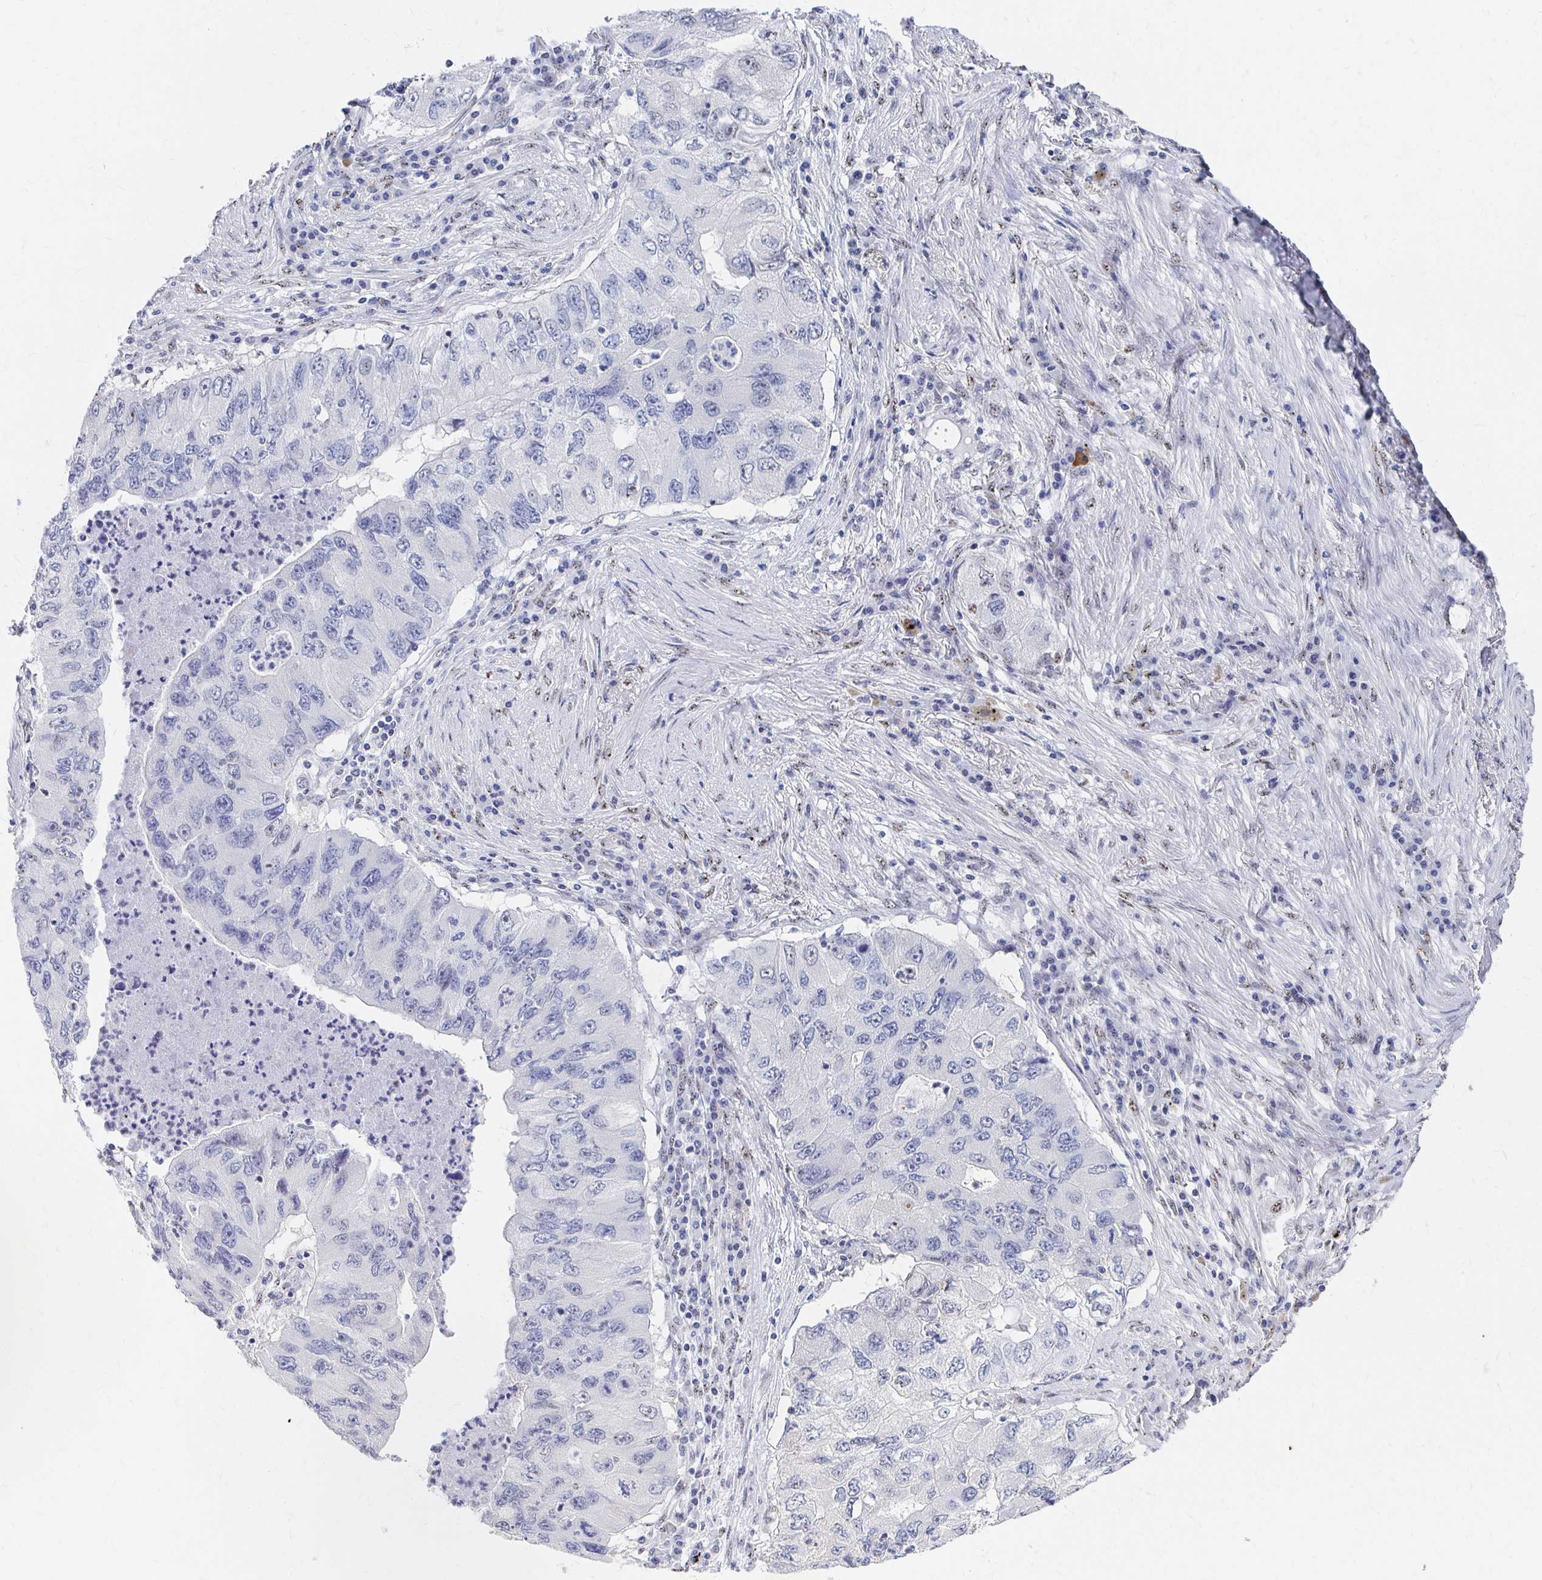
{"staining": {"intensity": "negative", "quantity": "none", "location": "none"}, "tissue": "lung cancer", "cell_type": "Tumor cells", "image_type": "cancer", "snomed": [{"axis": "morphology", "description": "Adenocarcinoma, NOS"}, {"axis": "morphology", "description": "Adenocarcinoma, metastatic, NOS"}, {"axis": "topography", "description": "Lymph node"}, {"axis": "topography", "description": "Lung"}], "caption": "The image shows no significant positivity in tumor cells of lung cancer (adenocarcinoma).", "gene": "CLIC3", "patient": {"sex": "female", "age": 54}}